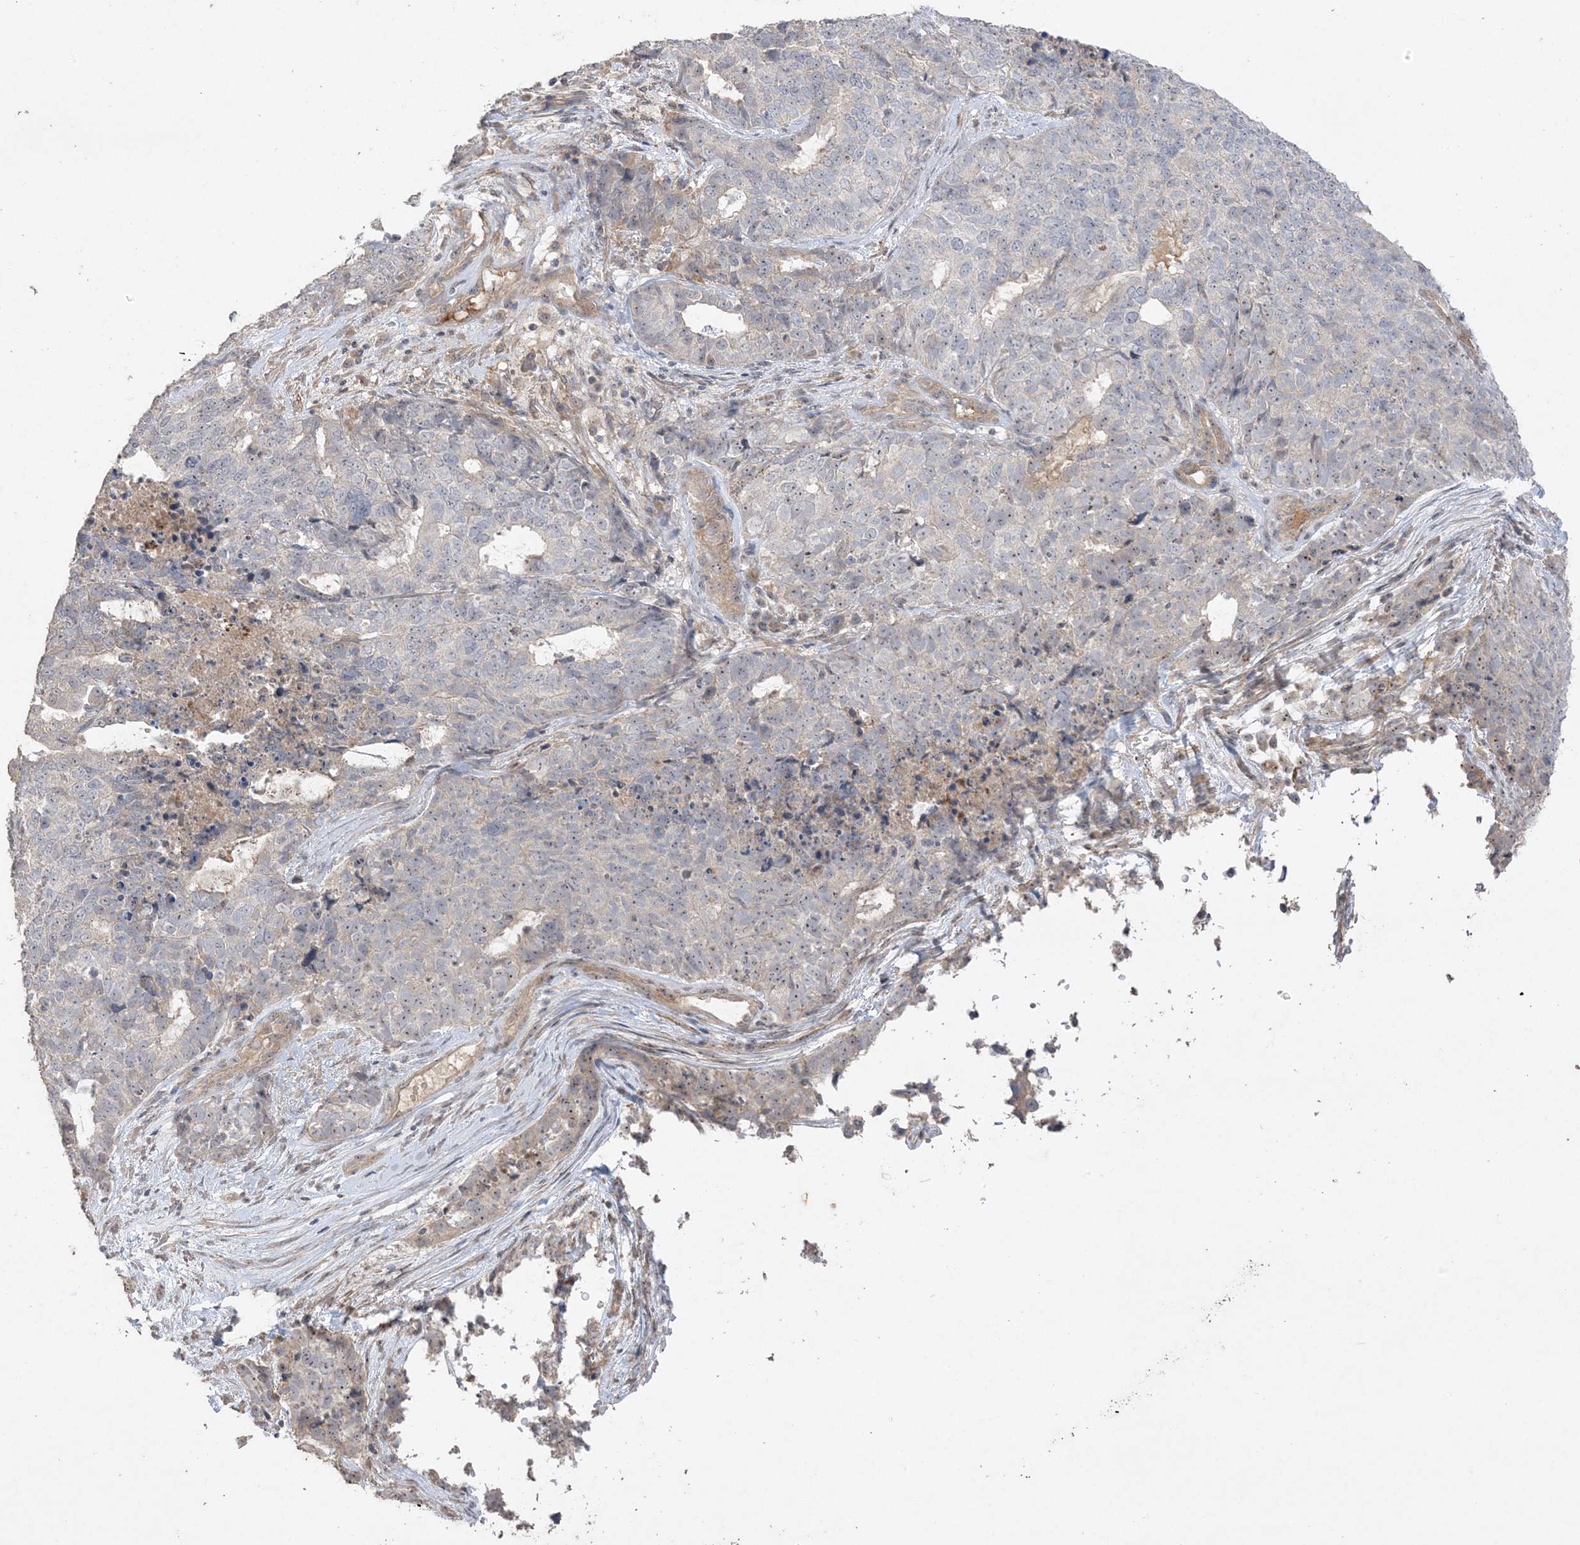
{"staining": {"intensity": "weak", "quantity": "<25%", "location": "nuclear"}, "tissue": "cervical cancer", "cell_type": "Tumor cells", "image_type": "cancer", "snomed": [{"axis": "morphology", "description": "Squamous cell carcinoma, NOS"}, {"axis": "topography", "description": "Cervix"}], "caption": "Tumor cells show no significant protein expression in cervical squamous cell carcinoma.", "gene": "DDX18", "patient": {"sex": "female", "age": 63}}